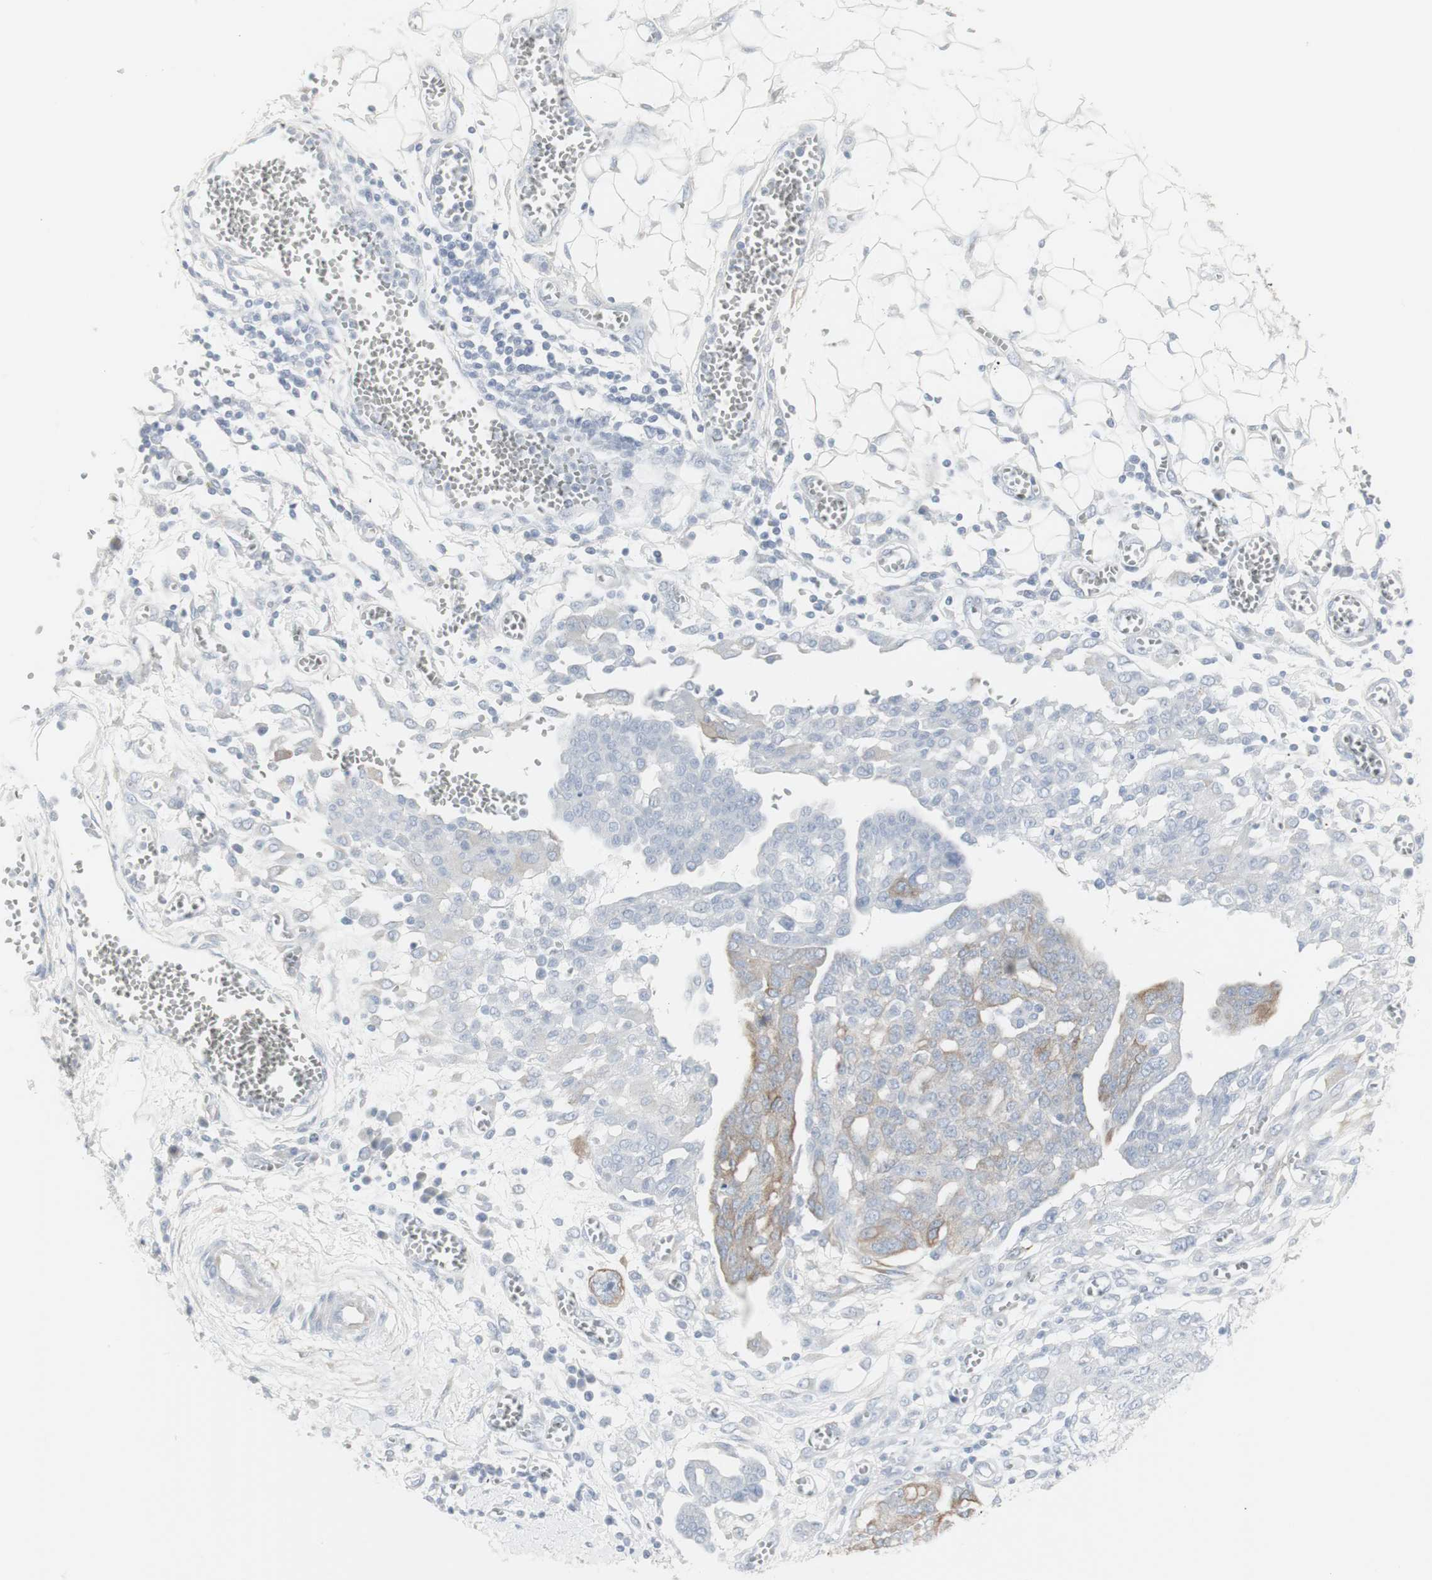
{"staining": {"intensity": "weak", "quantity": "<25%", "location": "cytoplasmic/membranous"}, "tissue": "ovarian cancer", "cell_type": "Tumor cells", "image_type": "cancer", "snomed": [{"axis": "morphology", "description": "Cystadenocarcinoma, serous, NOS"}, {"axis": "topography", "description": "Soft tissue"}, {"axis": "topography", "description": "Ovary"}], "caption": "DAB (3,3'-diaminobenzidine) immunohistochemical staining of human ovarian serous cystadenocarcinoma demonstrates no significant expression in tumor cells. (DAB (3,3'-diaminobenzidine) immunohistochemistry with hematoxylin counter stain).", "gene": "ENSG00000198211", "patient": {"sex": "female", "age": 57}}